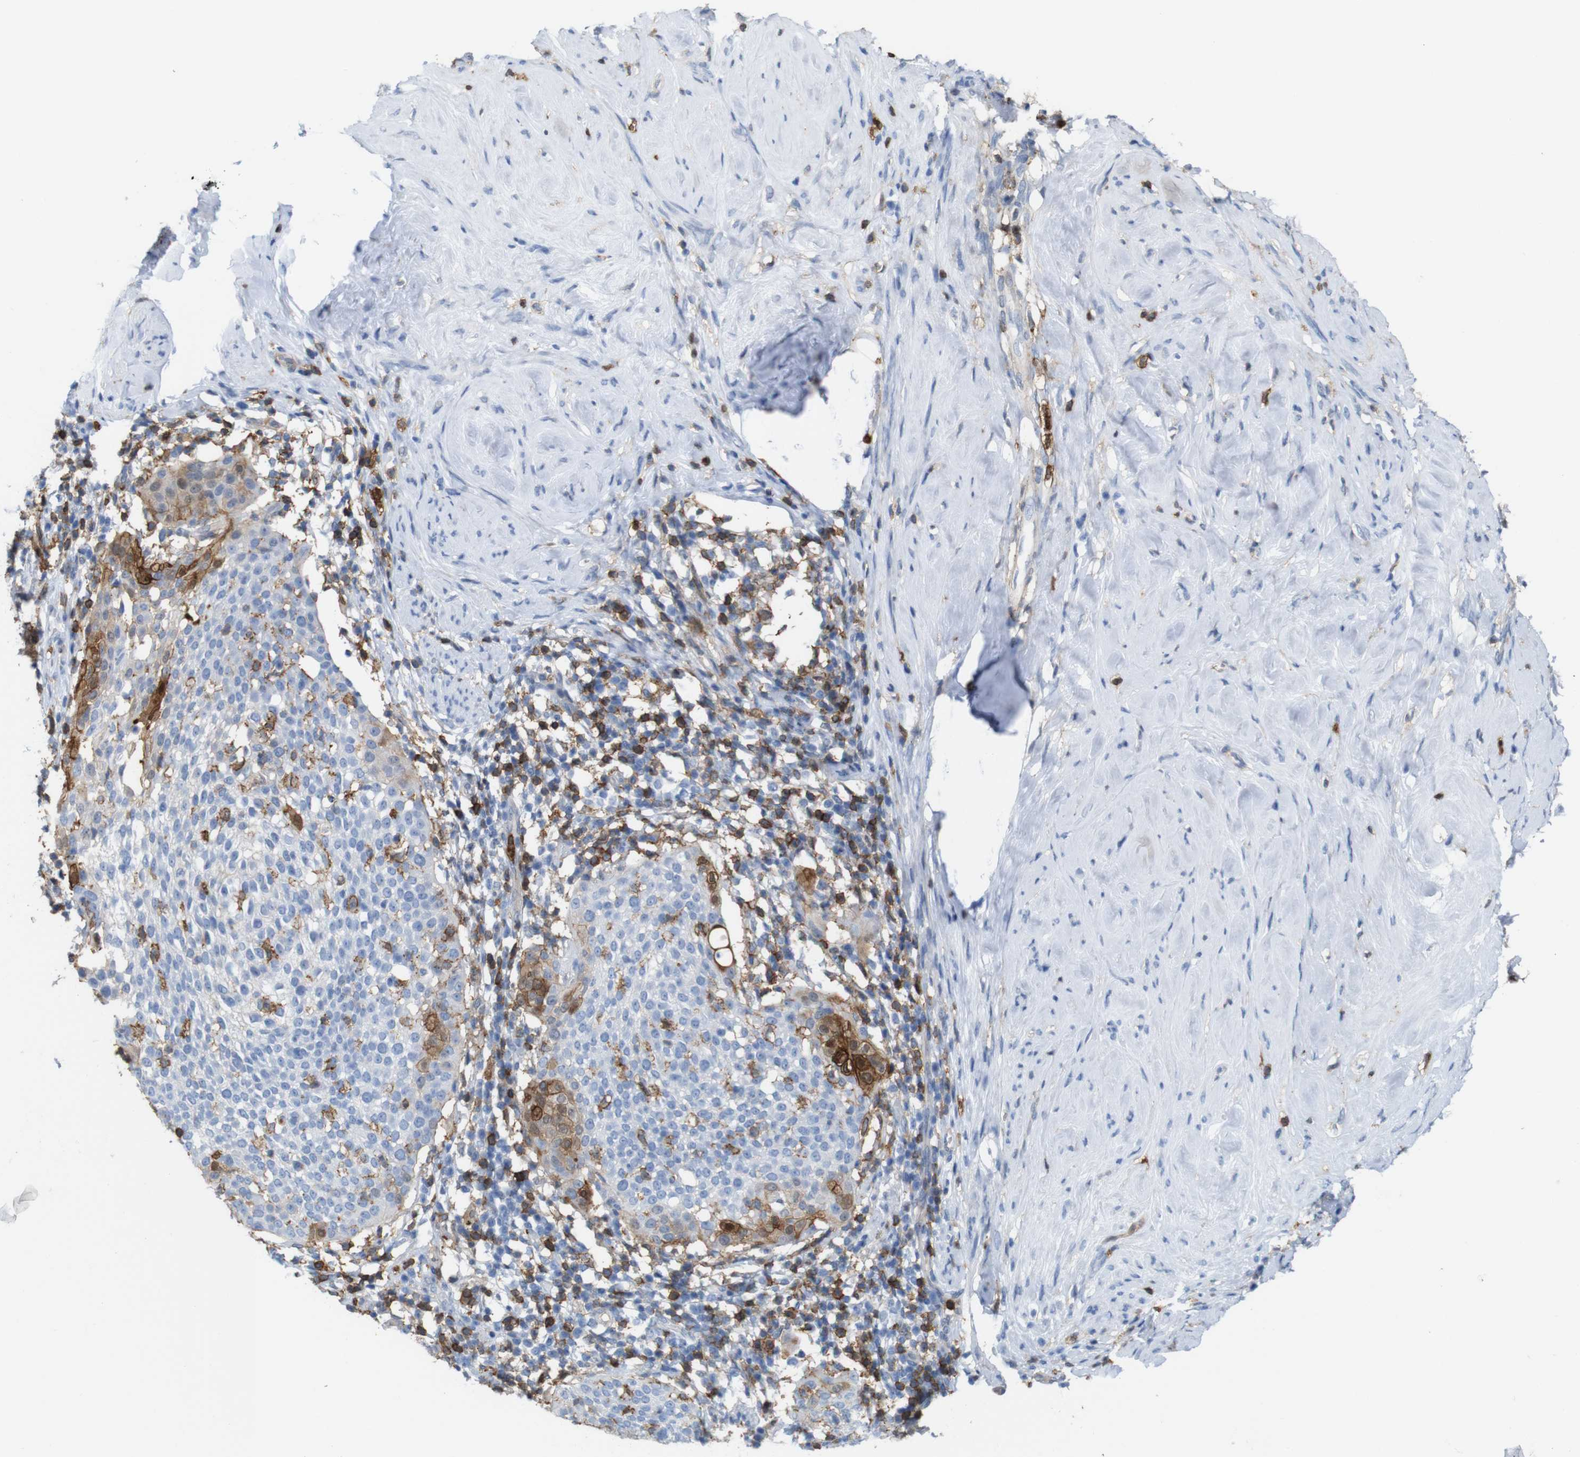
{"staining": {"intensity": "moderate", "quantity": "<25%", "location": "cytoplasmic/membranous"}, "tissue": "cervical cancer", "cell_type": "Tumor cells", "image_type": "cancer", "snomed": [{"axis": "morphology", "description": "Squamous cell carcinoma, NOS"}, {"axis": "topography", "description": "Cervix"}], "caption": "Approximately <25% of tumor cells in cervical squamous cell carcinoma display moderate cytoplasmic/membranous protein positivity as visualized by brown immunohistochemical staining.", "gene": "ANXA1", "patient": {"sex": "female", "age": 51}}